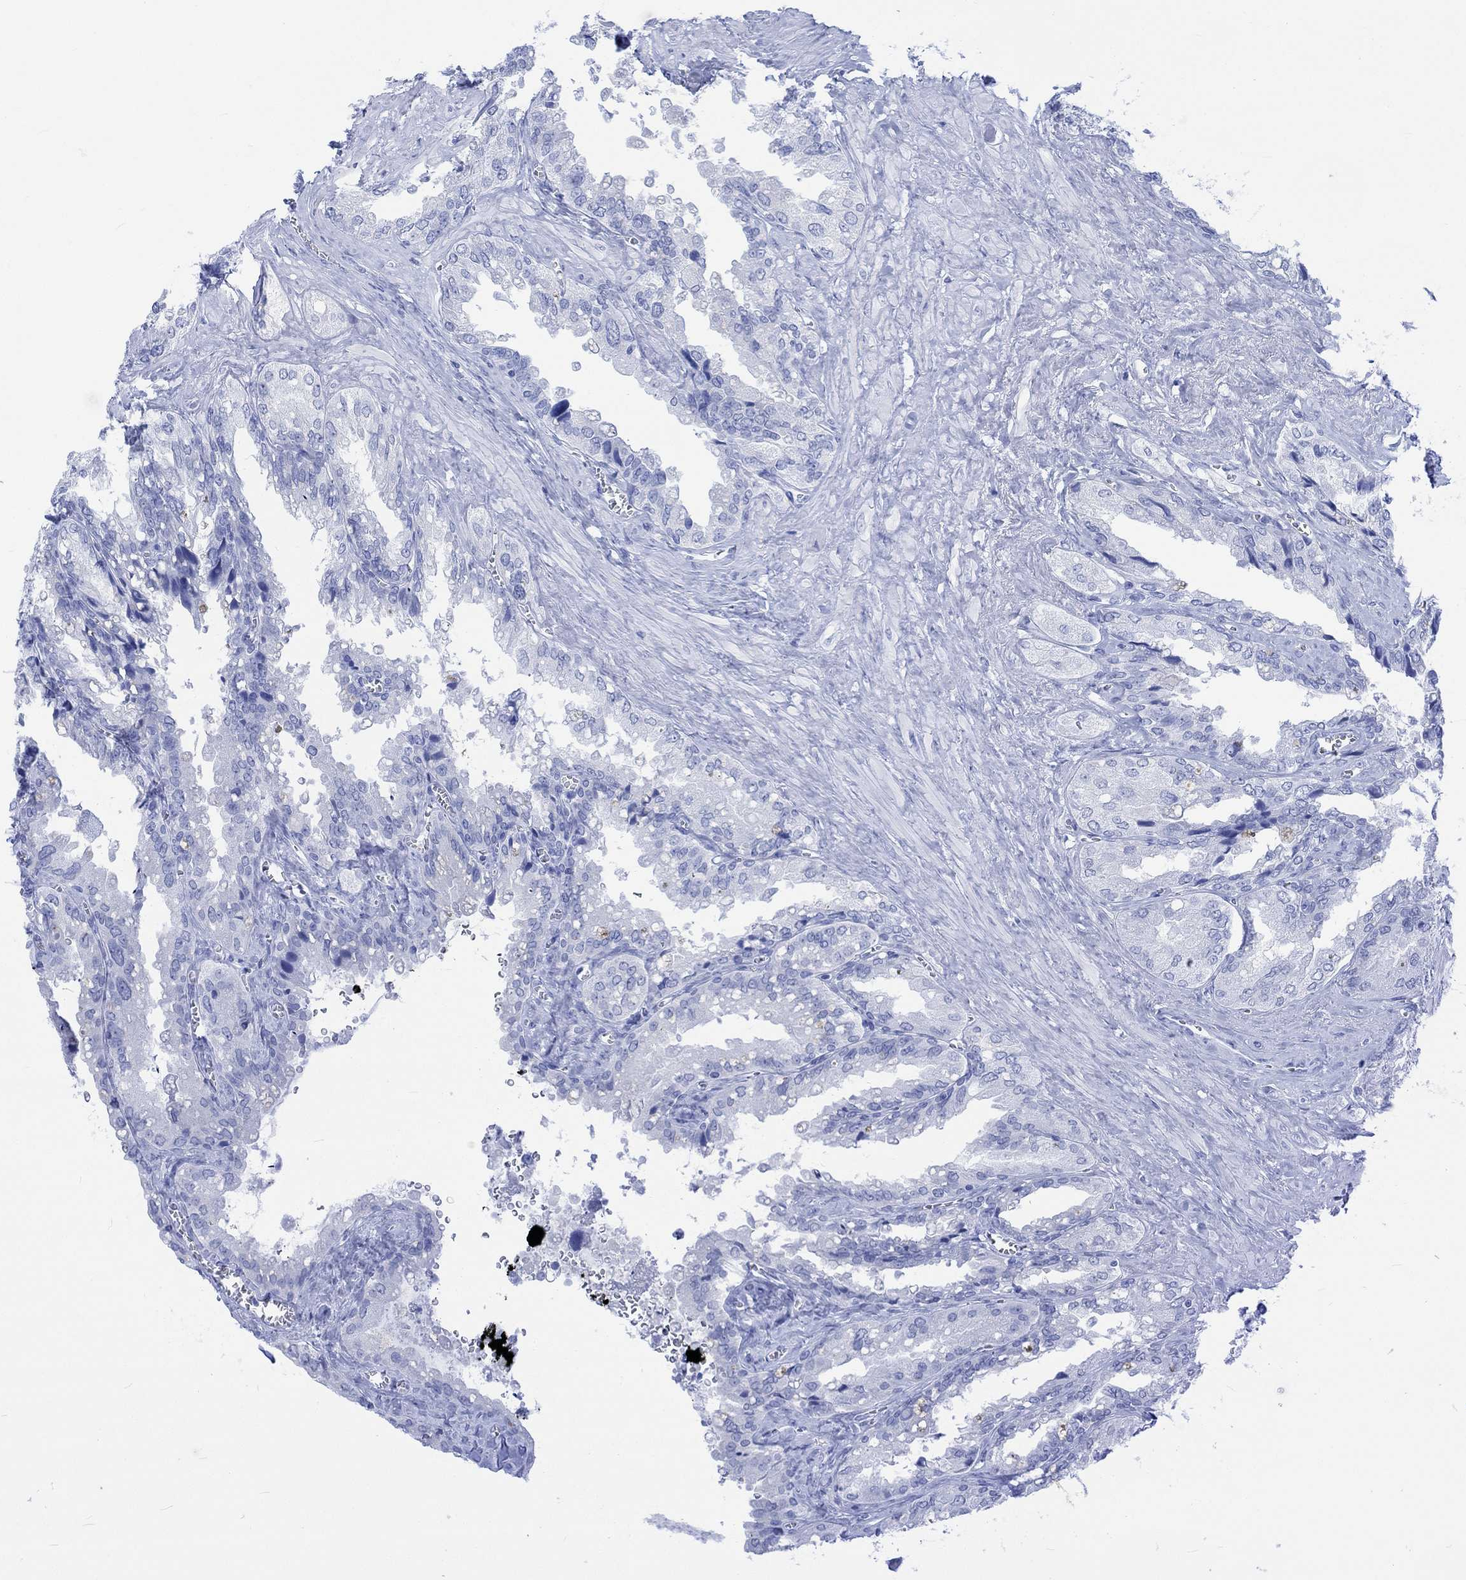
{"staining": {"intensity": "negative", "quantity": "none", "location": "none"}, "tissue": "seminal vesicle", "cell_type": "Glandular cells", "image_type": "normal", "snomed": [{"axis": "morphology", "description": "Normal tissue, NOS"}, {"axis": "topography", "description": "Seminal veicle"}], "caption": "Seminal vesicle stained for a protein using immunohistochemistry displays no positivity glandular cells.", "gene": "CELF4", "patient": {"sex": "male", "age": 67}}